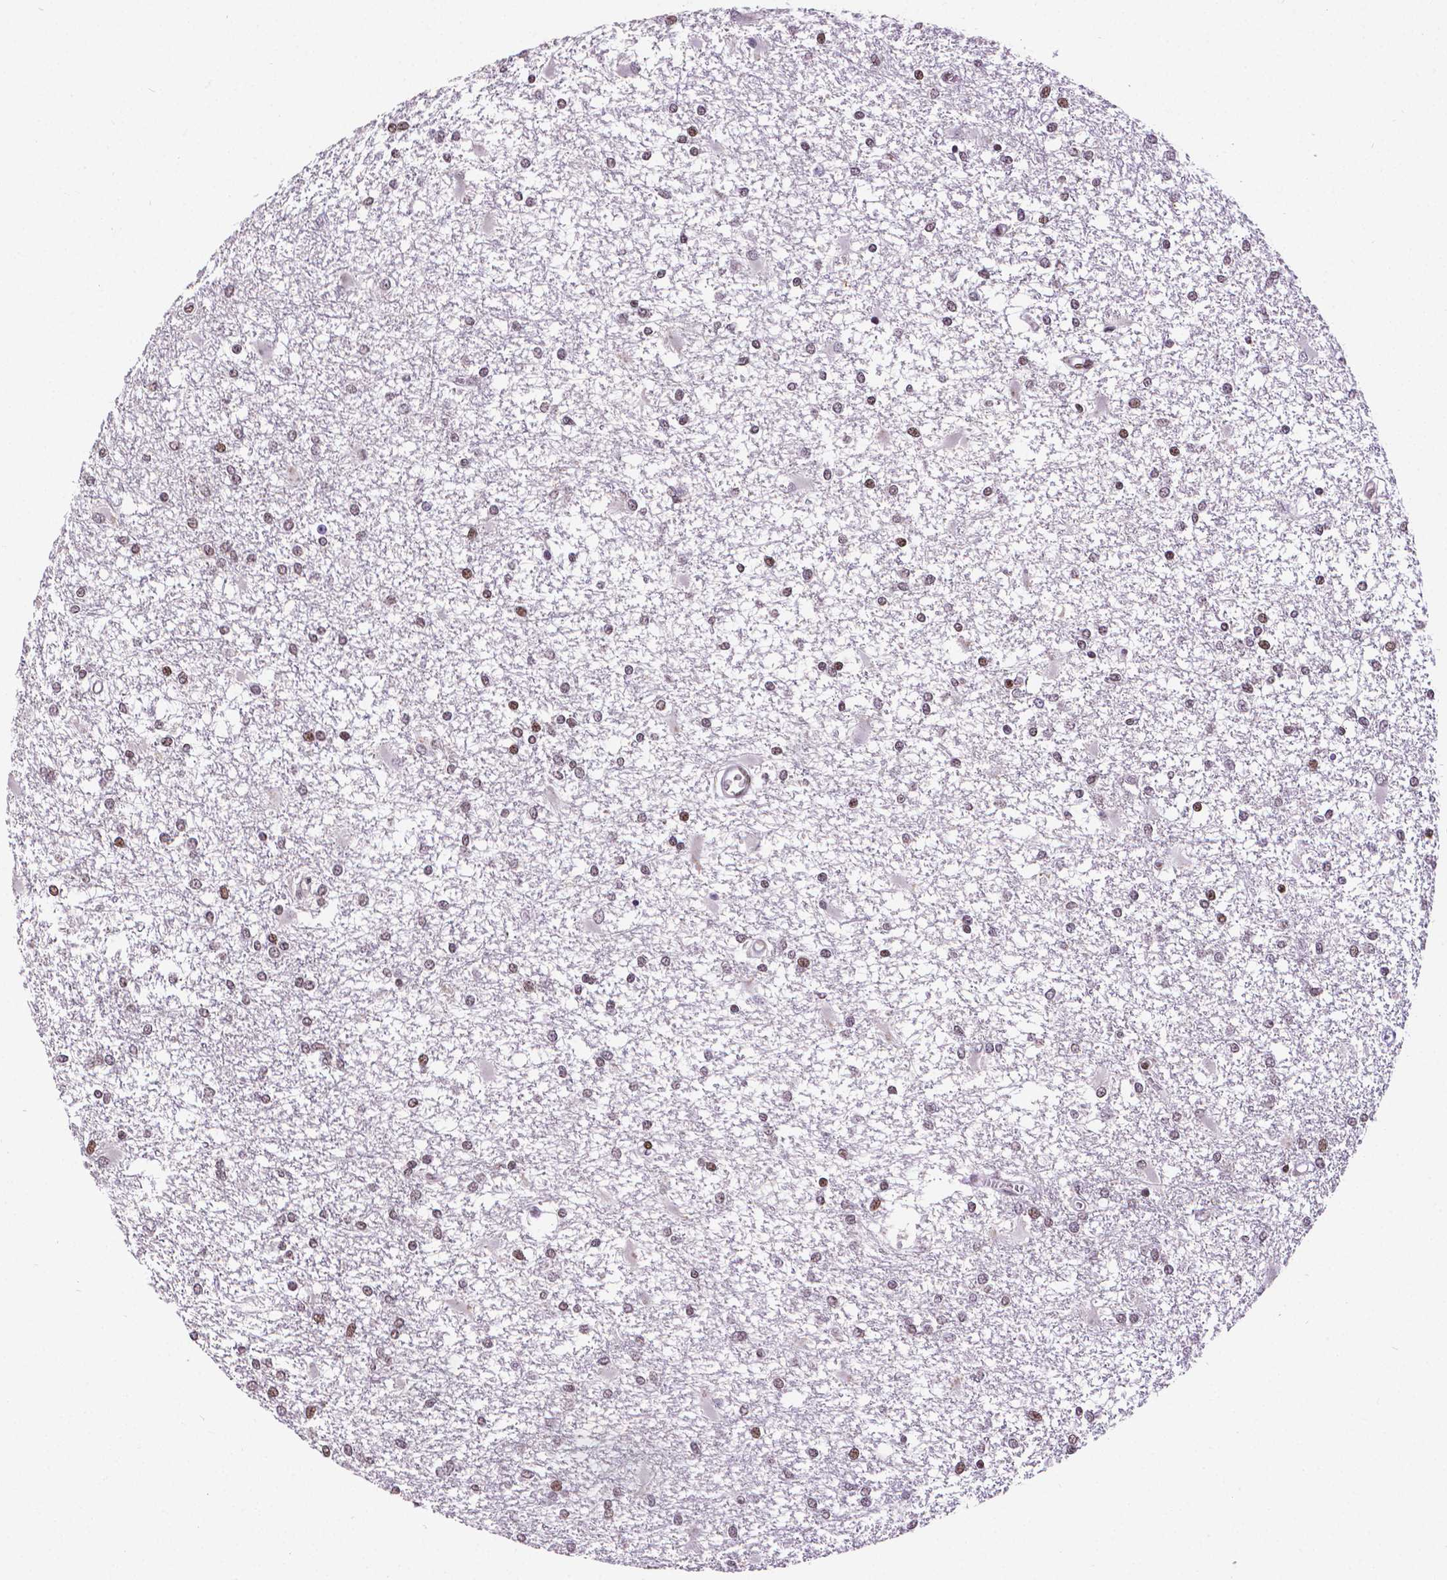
{"staining": {"intensity": "weak", "quantity": "25%-75%", "location": "nuclear"}, "tissue": "glioma", "cell_type": "Tumor cells", "image_type": "cancer", "snomed": [{"axis": "morphology", "description": "Glioma, malignant, High grade"}, {"axis": "topography", "description": "Cerebral cortex"}], "caption": "Protein staining displays weak nuclear staining in about 25%-75% of tumor cells in glioma.", "gene": "CTCF", "patient": {"sex": "male", "age": 79}}